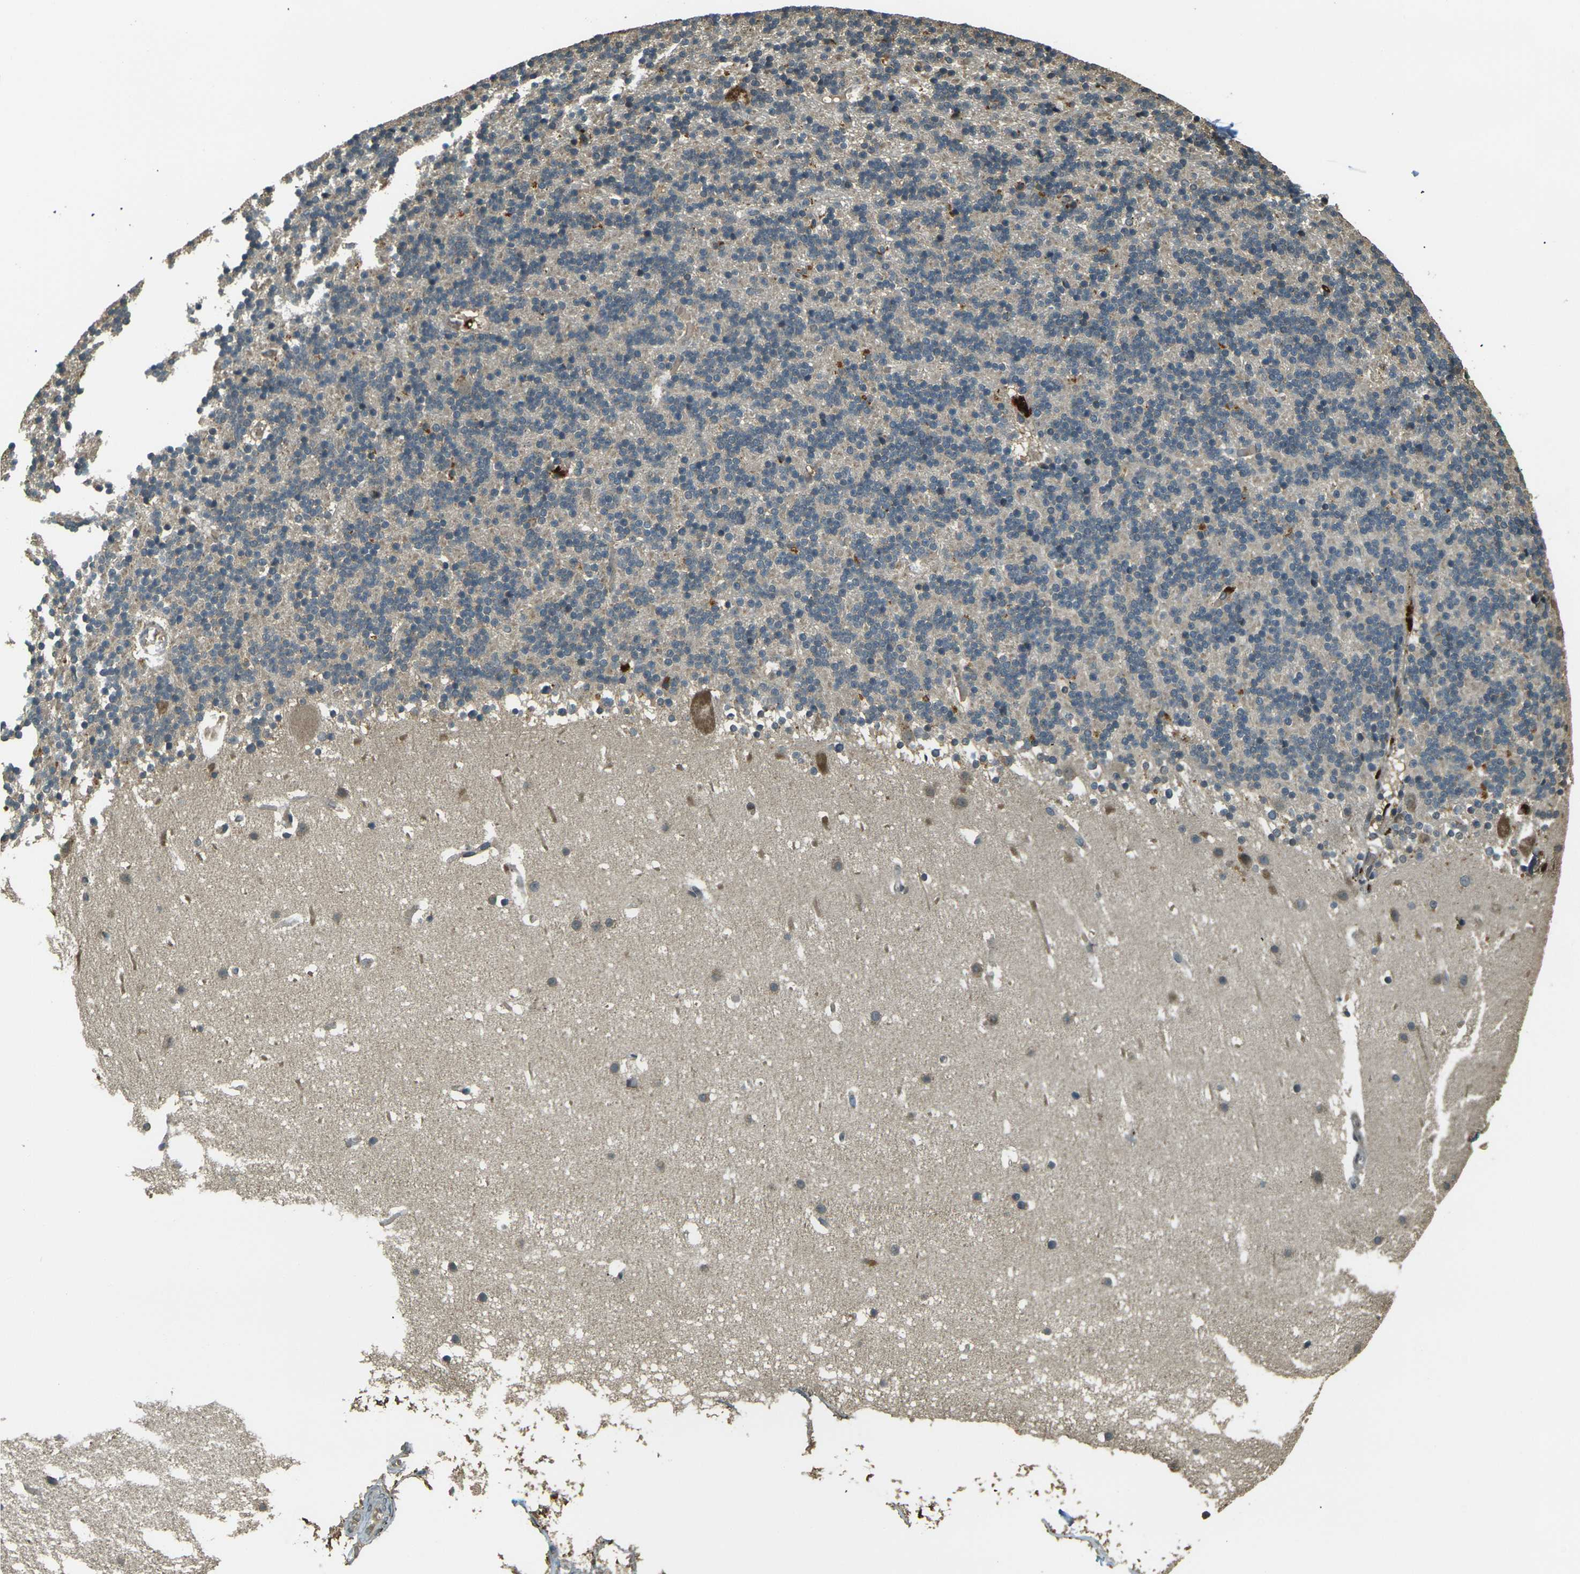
{"staining": {"intensity": "moderate", "quantity": "<25%", "location": "cytoplasmic/membranous"}, "tissue": "cerebellum", "cell_type": "Cells in granular layer", "image_type": "normal", "snomed": [{"axis": "morphology", "description": "Normal tissue, NOS"}, {"axis": "topography", "description": "Cerebellum"}], "caption": "DAB immunohistochemical staining of normal human cerebellum displays moderate cytoplasmic/membranous protein staining in approximately <25% of cells in granular layer.", "gene": "TOR1A", "patient": {"sex": "male", "age": 45}}